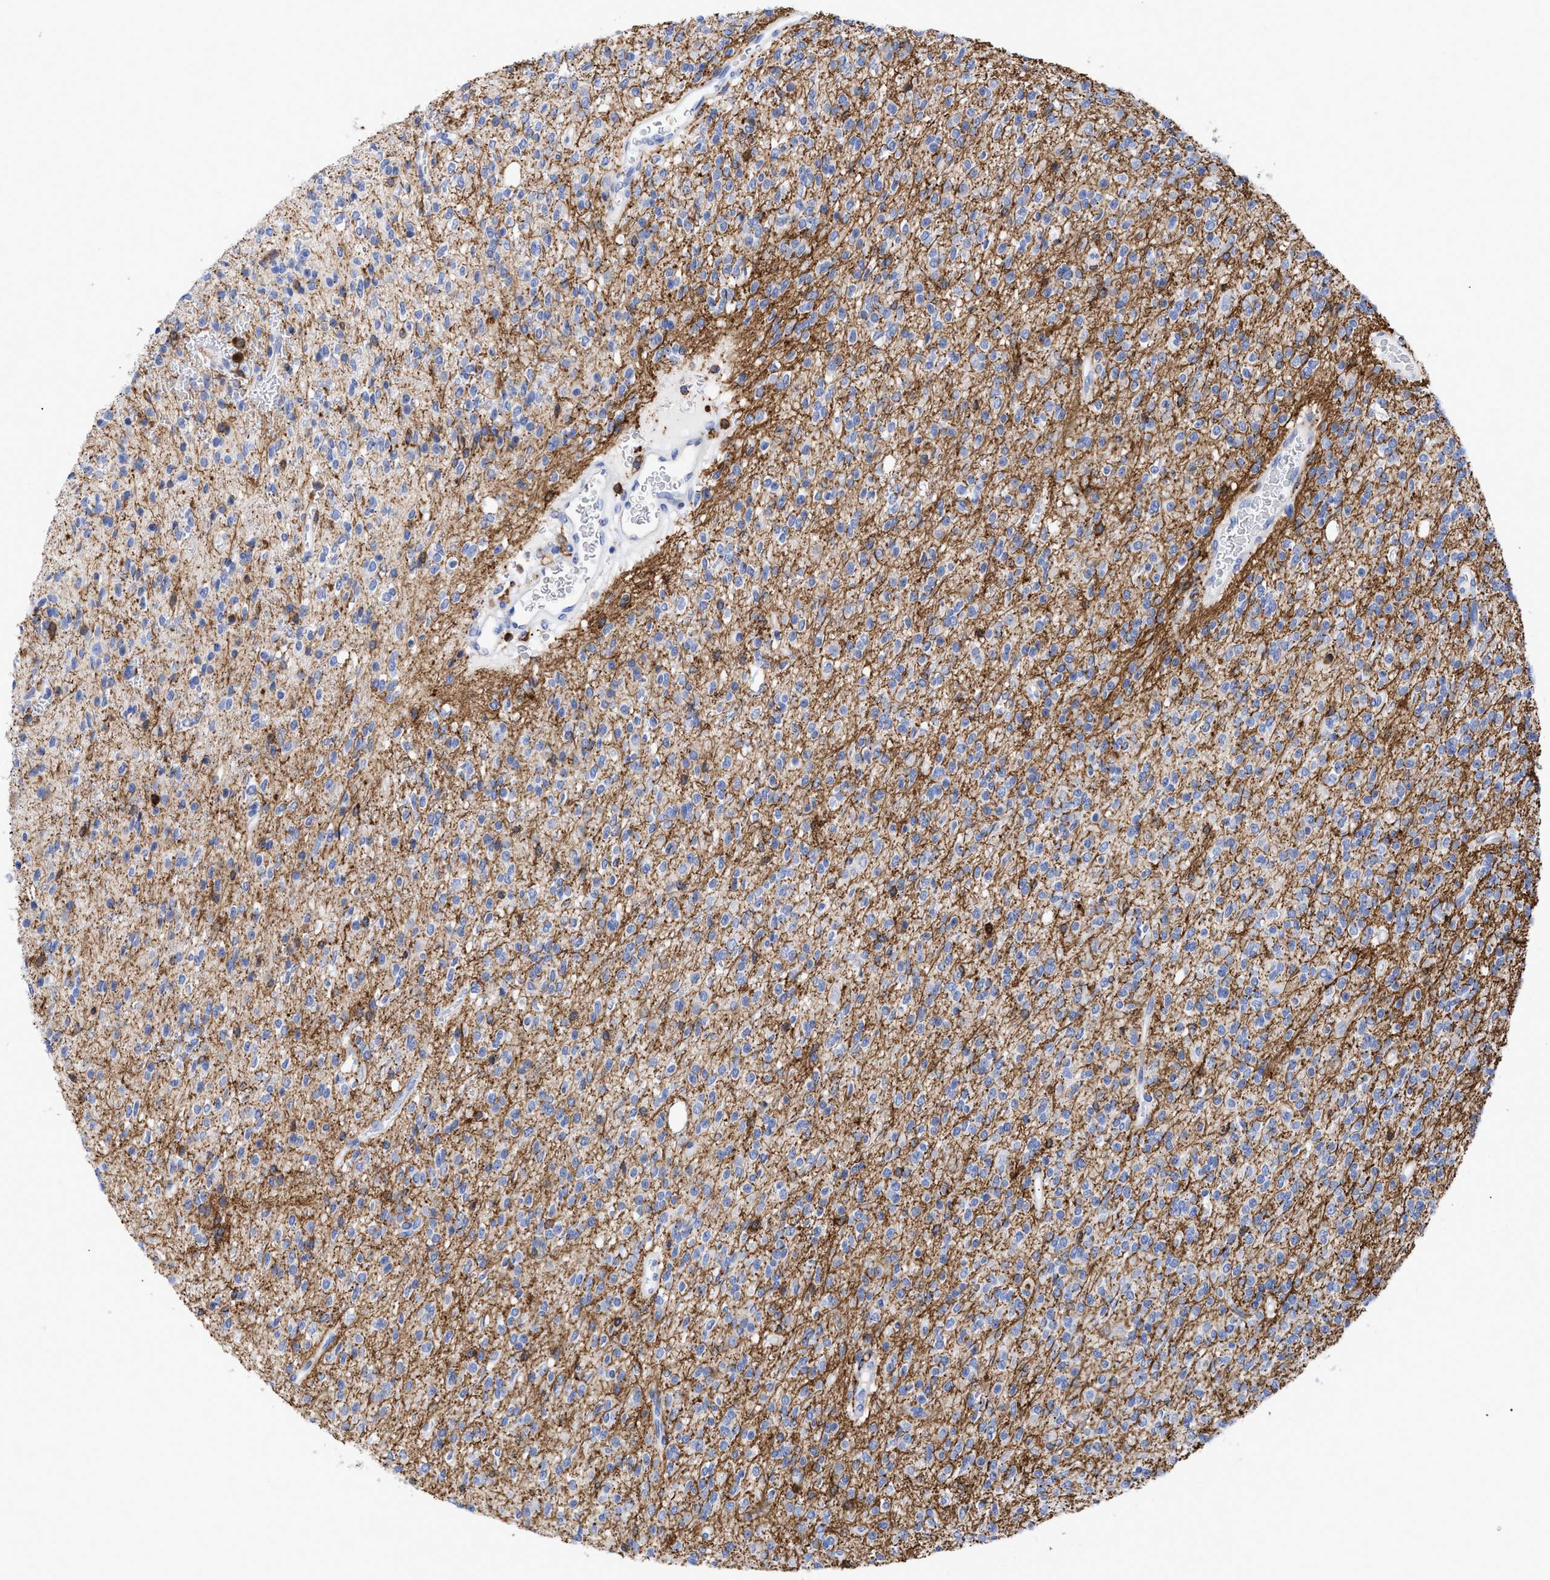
{"staining": {"intensity": "moderate", "quantity": "<25%", "location": "cytoplasmic/membranous"}, "tissue": "glioma", "cell_type": "Tumor cells", "image_type": "cancer", "snomed": [{"axis": "morphology", "description": "Glioma, malignant, High grade"}, {"axis": "topography", "description": "Brain"}], "caption": "A photomicrograph of human glioma stained for a protein displays moderate cytoplasmic/membranous brown staining in tumor cells.", "gene": "HCLS1", "patient": {"sex": "male", "age": 34}}